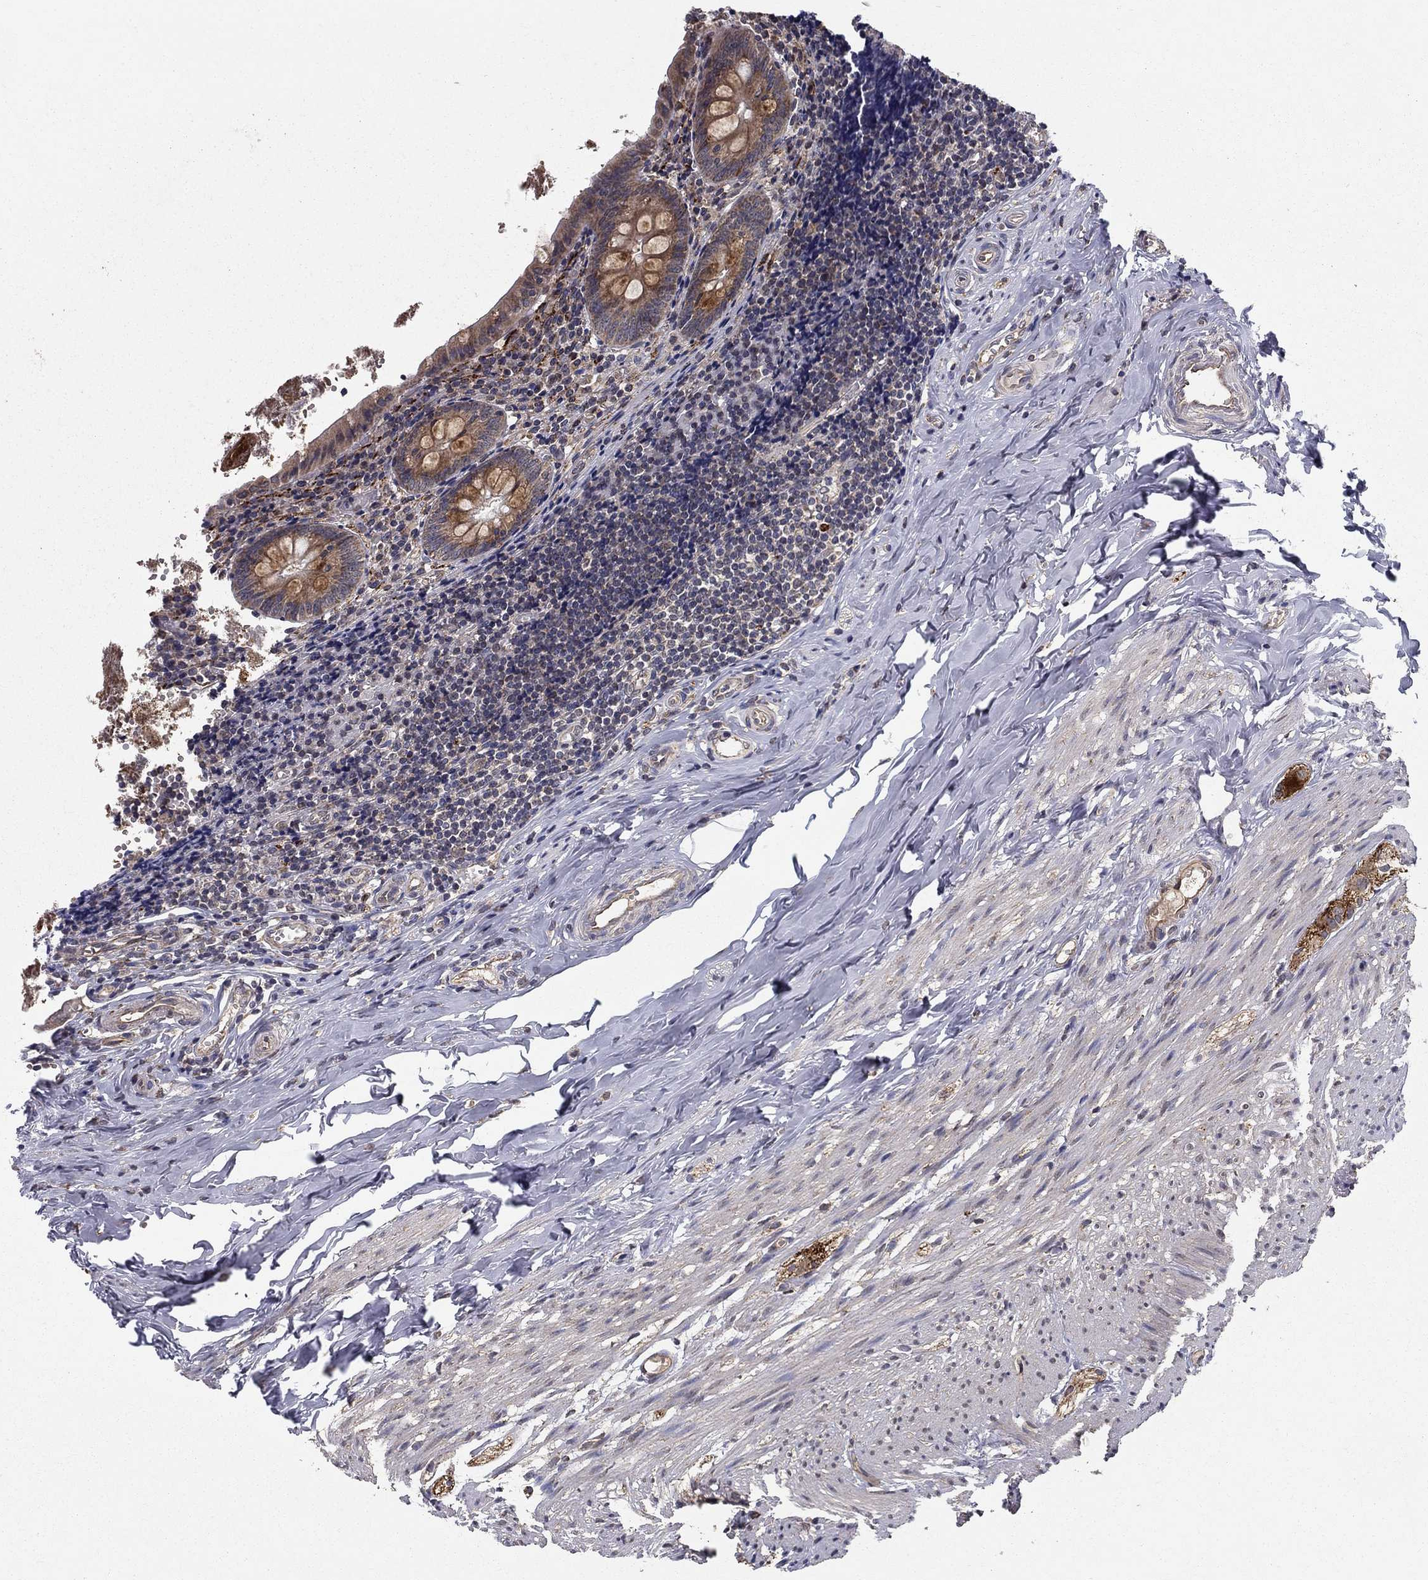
{"staining": {"intensity": "strong", "quantity": "<25%", "location": "cytoplasmic/membranous"}, "tissue": "appendix", "cell_type": "Glandular cells", "image_type": "normal", "snomed": [{"axis": "morphology", "description": "Normal tissue, NOS"}, {"axis": "topography", "description": "Appendix"}], "caption": "A brown stain highlights strong cytoplasmic/membranous expression of a protein in glandular cells of unremarkable appendix.", "gene": "SLC2A13", "patient": {"sex": "female", "age": 23}}